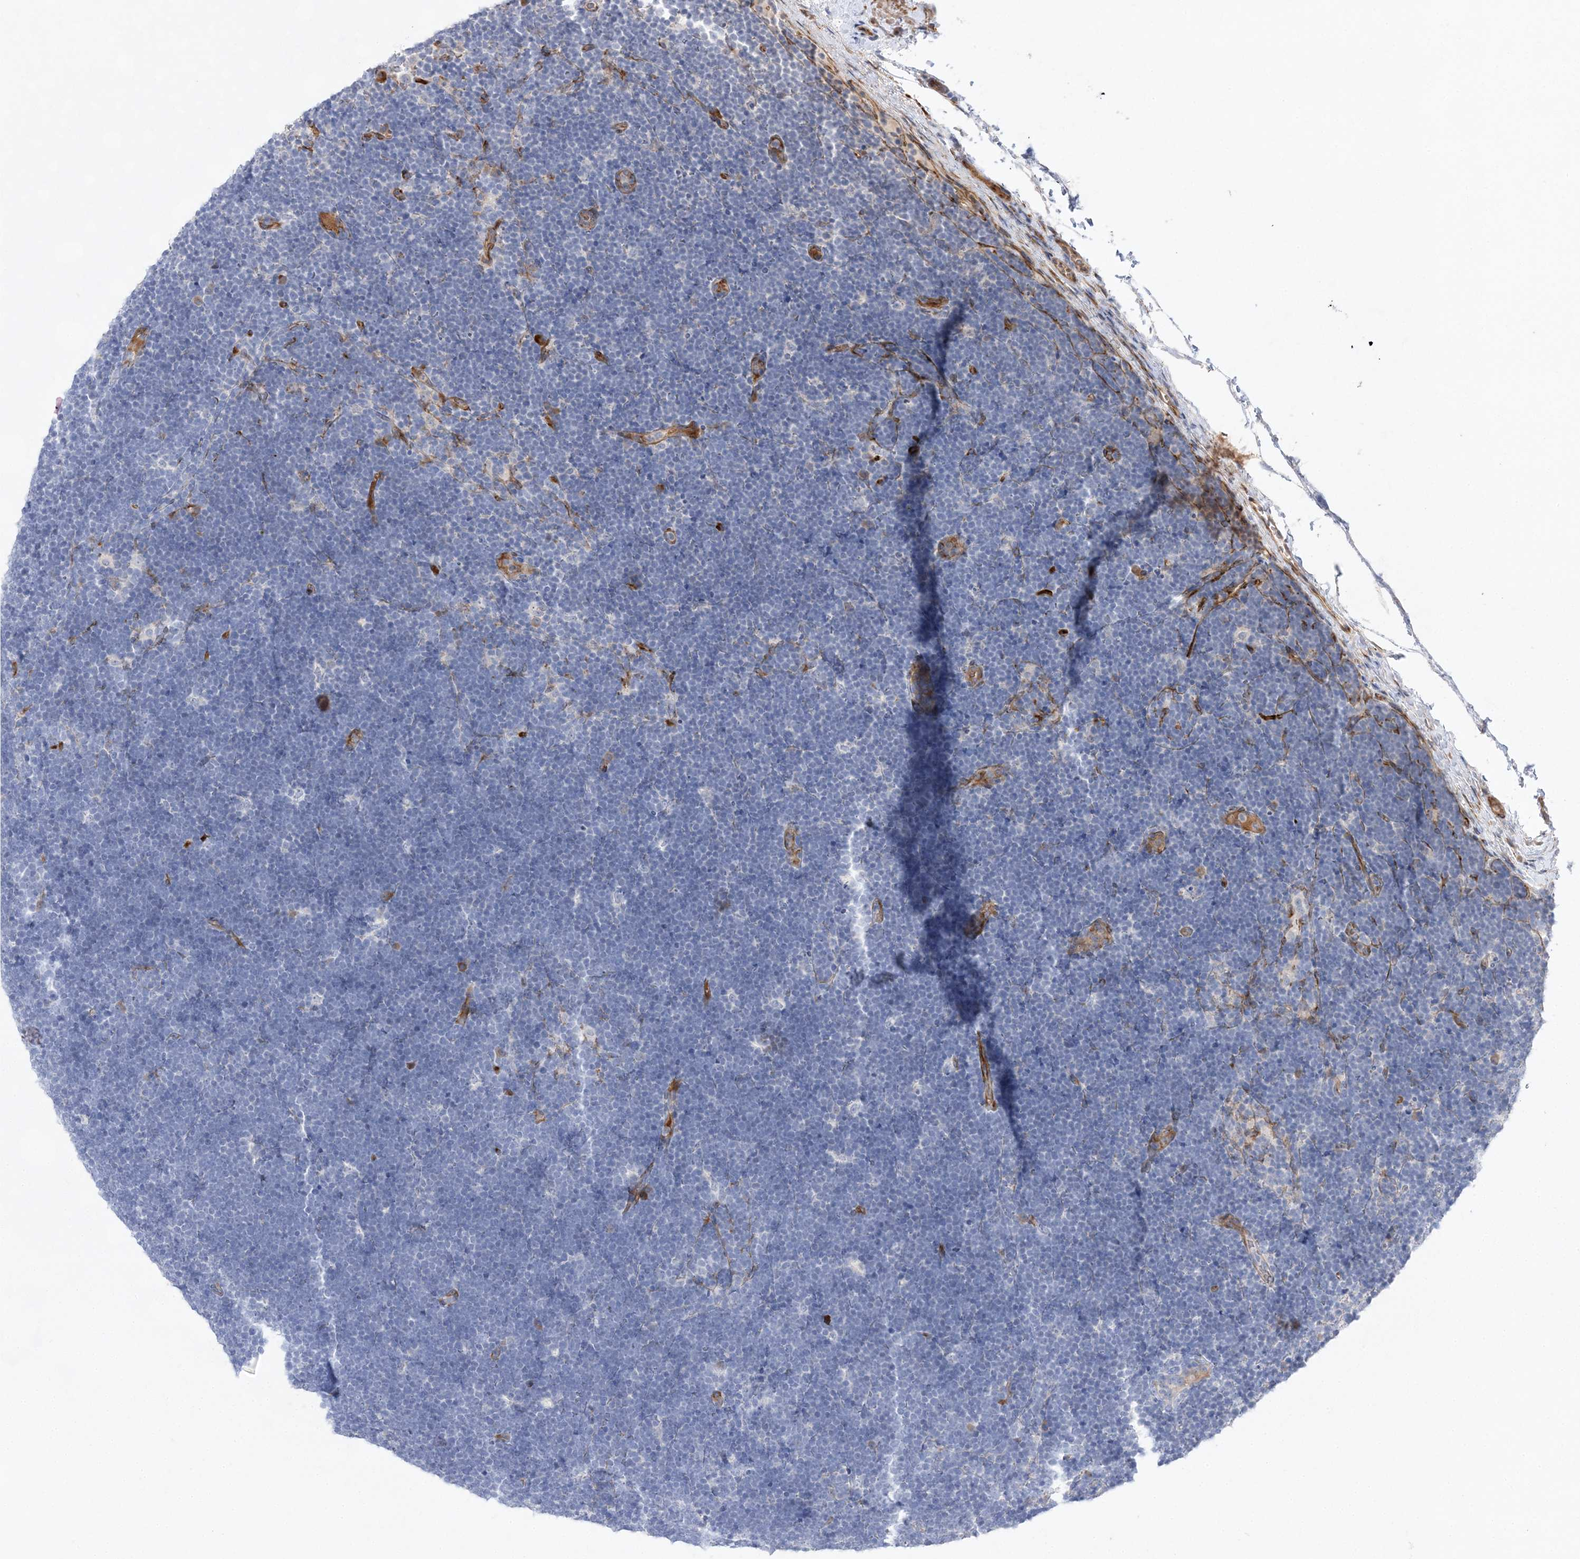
{"staining": {"intensity": "negative", "quantity": "none", "location": "none"}, "tissue": "lymphoma", "cell_type": "Tumor cells", "image_type": "cancer", "snomed": [{"axis": "morphology", "description": "Malignant lymphoma, non-Hodgkin's type, High grade"}, {"axis": "topography", "description": "Lymph node"}], "caption": "Protein analysis of high-grade malignant lymphoma, non-Hodgkin's type displays no significant positivity in tumor cells.", "gene": "TMEM132B", "patient": {"sex": "male", "age": 13}}